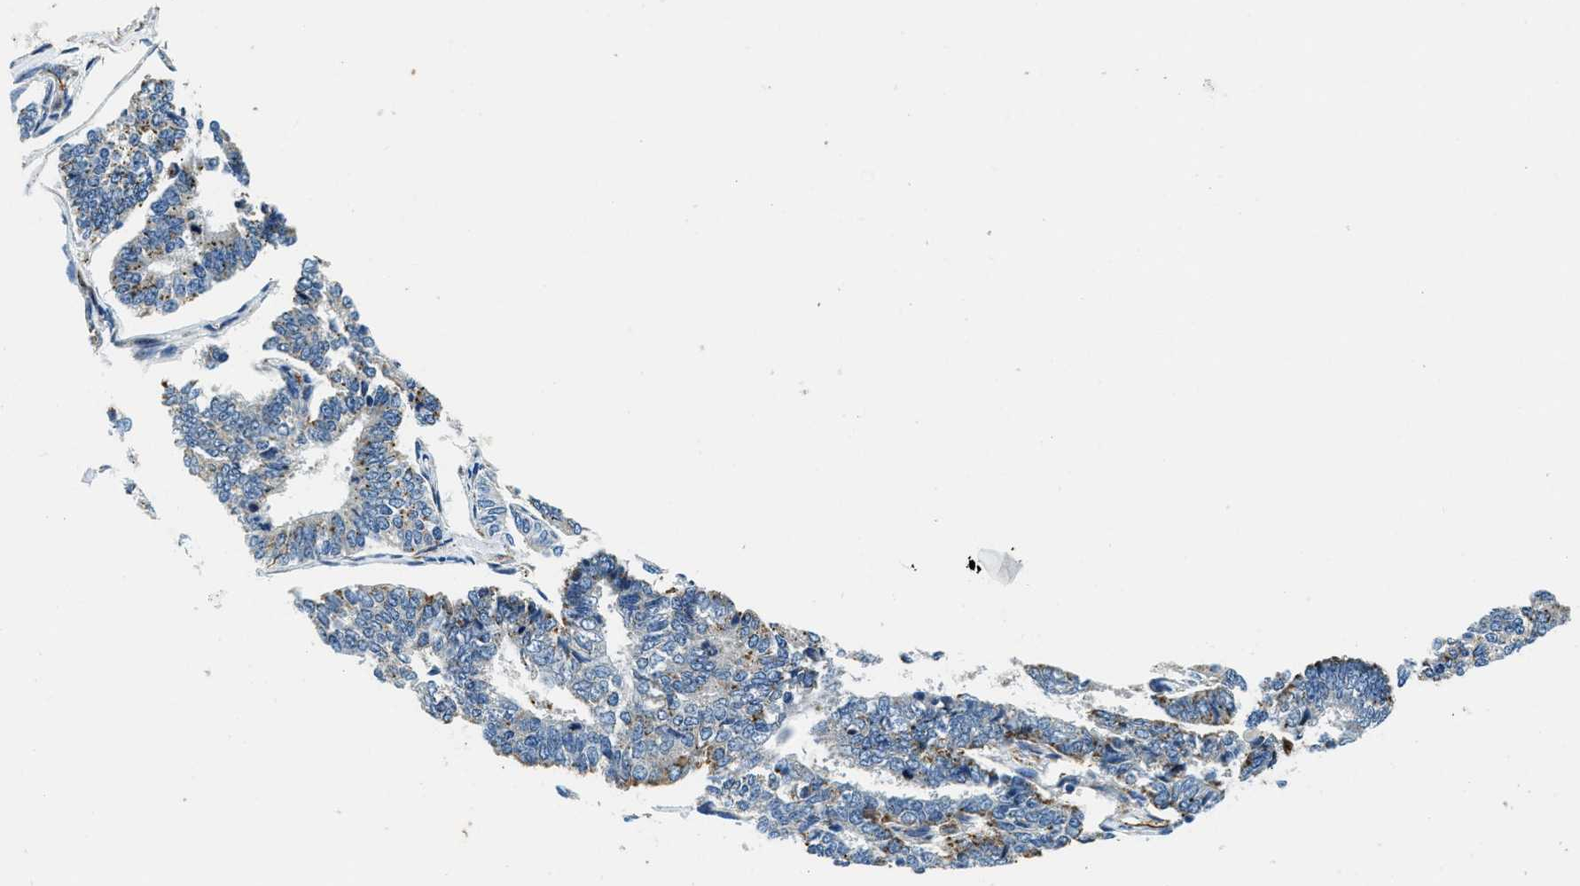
{"staining": {"intensity": "moderate", "quantity": "<25%", "location": "cytoplasmic/membranous"}, "tissue": "endometrial cancer", "cell_type": "Tumor cells", "image_type": "cancer", "snomed": [{"axis": "morphology", "description": "Adenocarcinoma, NOS"}, {"axis": "topography", "description": "Endometrium"}], "caption": "The histopathology image displays staining of endometrial adenocarcinoma, revealing moderate cytoplasmic/membranous protein staining (brown color) within tumor cells. The protein is shown in brown color, while the nuclei are stained blue.", "gene": "GNS", "patient": {"sex": "female", "age": 70}}